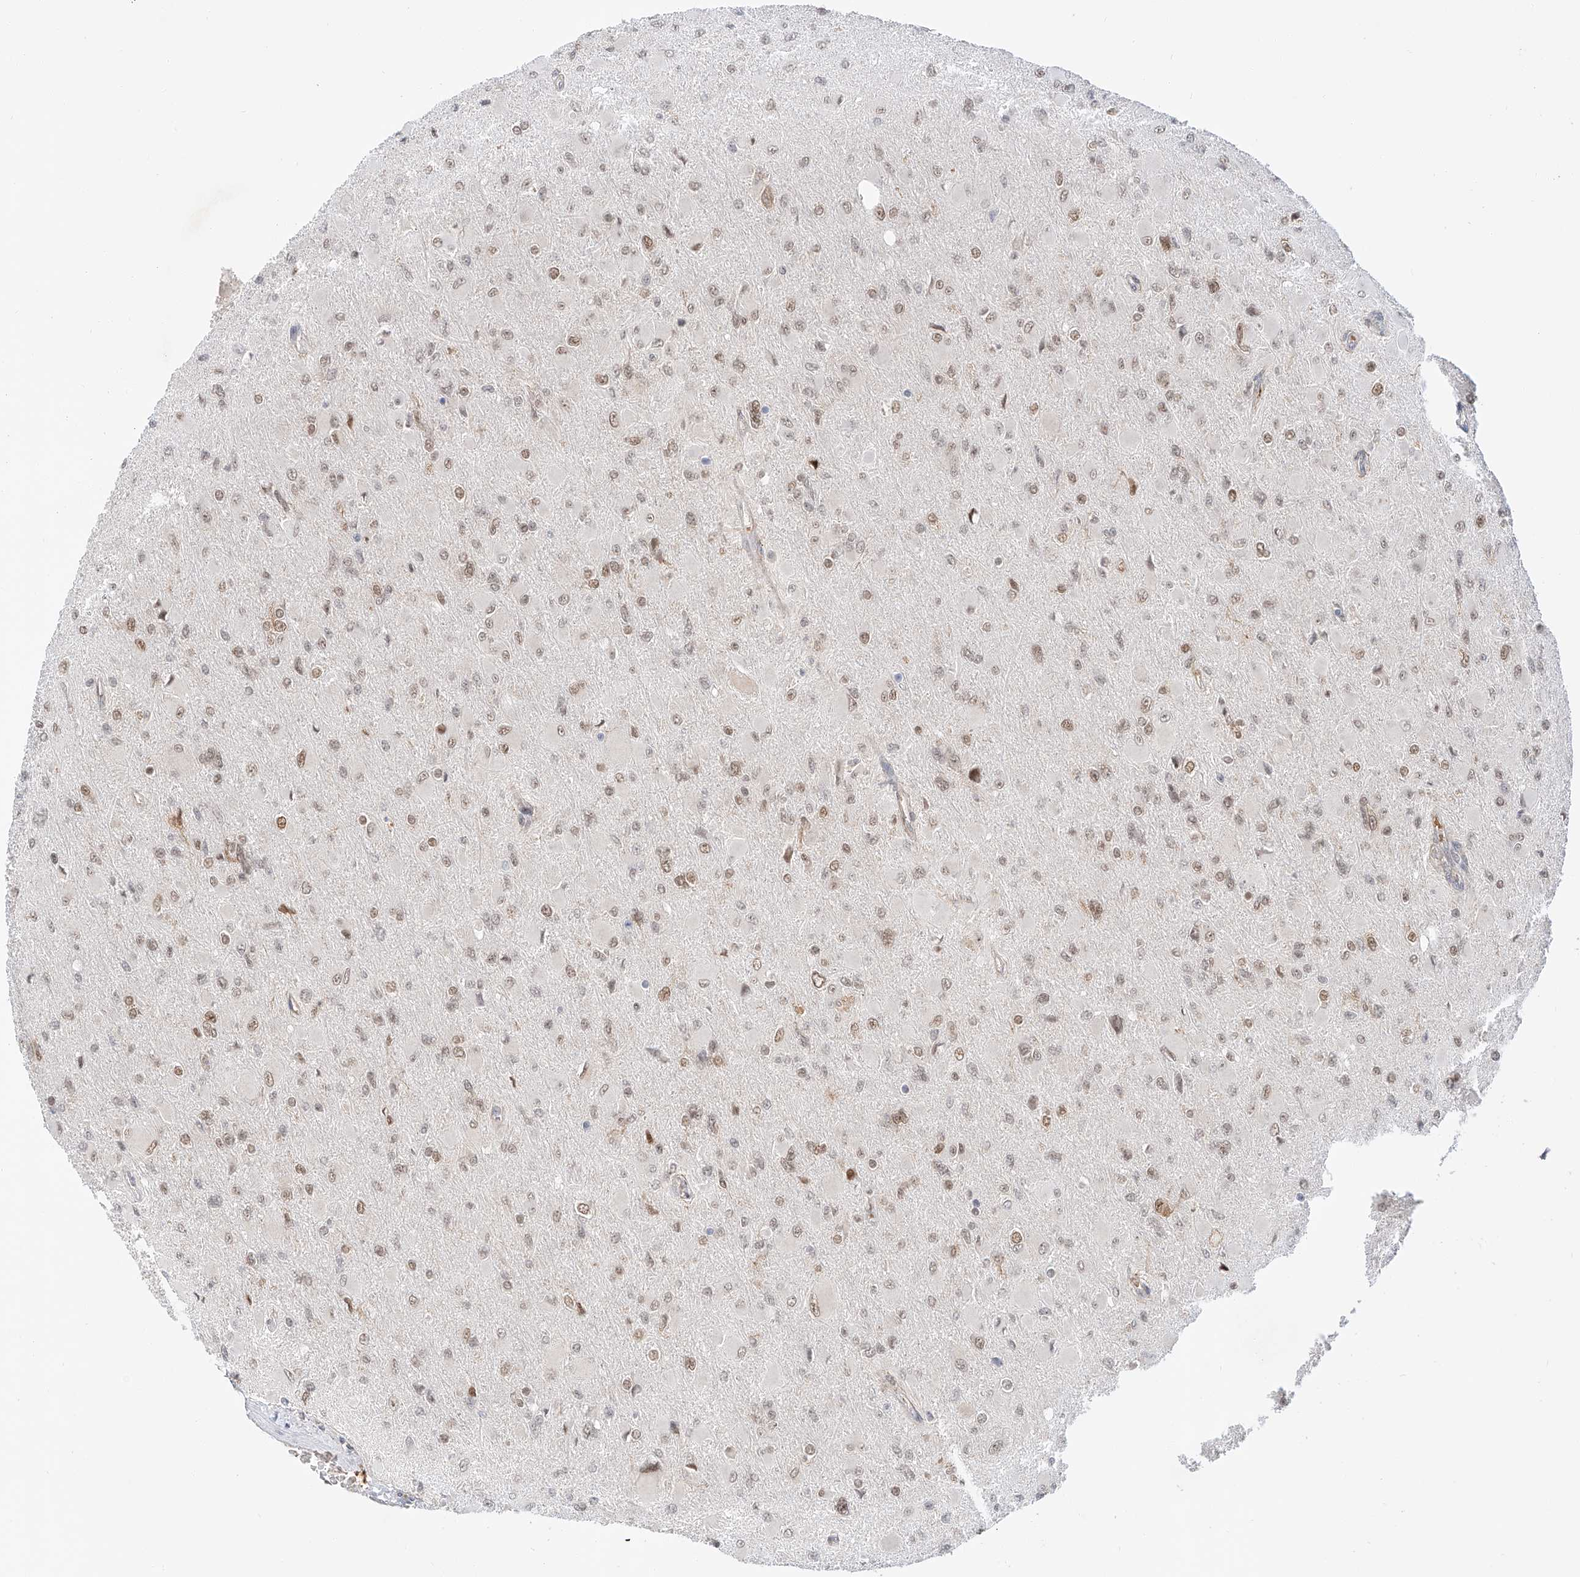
{"staining": {"intensity": "weak", "quantity": ">75%", "location": "nuclear"}, "tissue": "glioma", "cell_type": "Tumor cells", "image_type": "cancer", "snomed": [{"axis": "morphology", "description": "Glioma, malignant, High grade"}, {"axis": "topography", "description": "Cerebral cortex"}], "caption": "High-power microscopy captured an immunohistochemistry micrograph of malignant high-grade glioma, revealing weak nuclear expression in approximately >75% of tumor cells.", "gene": "POGK", "patient": {"sex": "female", "age": 36}}